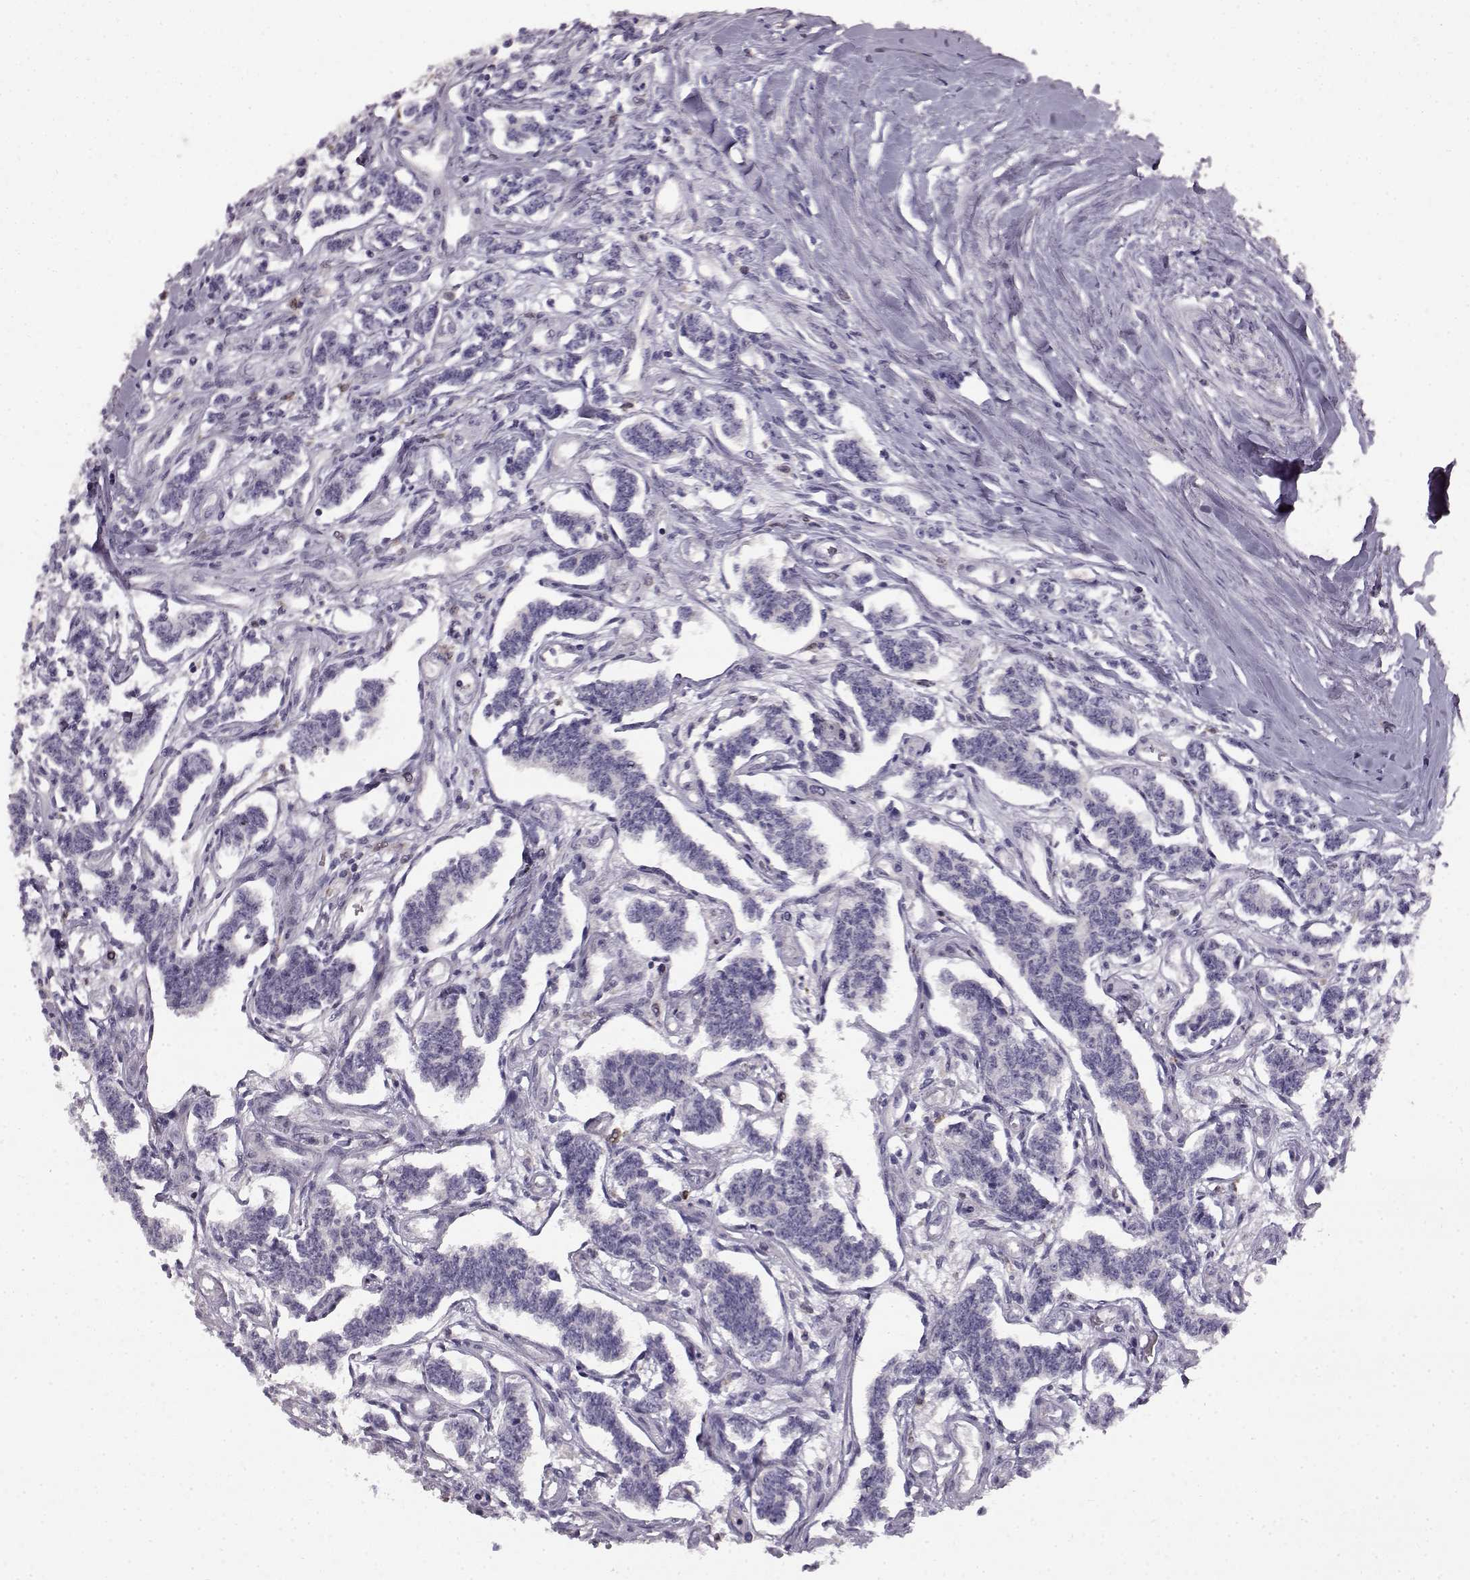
{"staining": {"intensity": "negative", "quantity": "none", "location": "none"}, "tissue": "carcinoid", "cell_type": "Tumor cells", "image_type": "cancer", "snomed": [{"axis": "morphology", "description": "Carcinoid, malignant, NOS"}, {"axis": "topography", "description": "Kidney"}], "caption": "Protein analysis of carcinoid (malignant) shows no significant staining in tumor cells.", "gene": "SPAG17", "patient": {"sex": "female", "age": 41}}